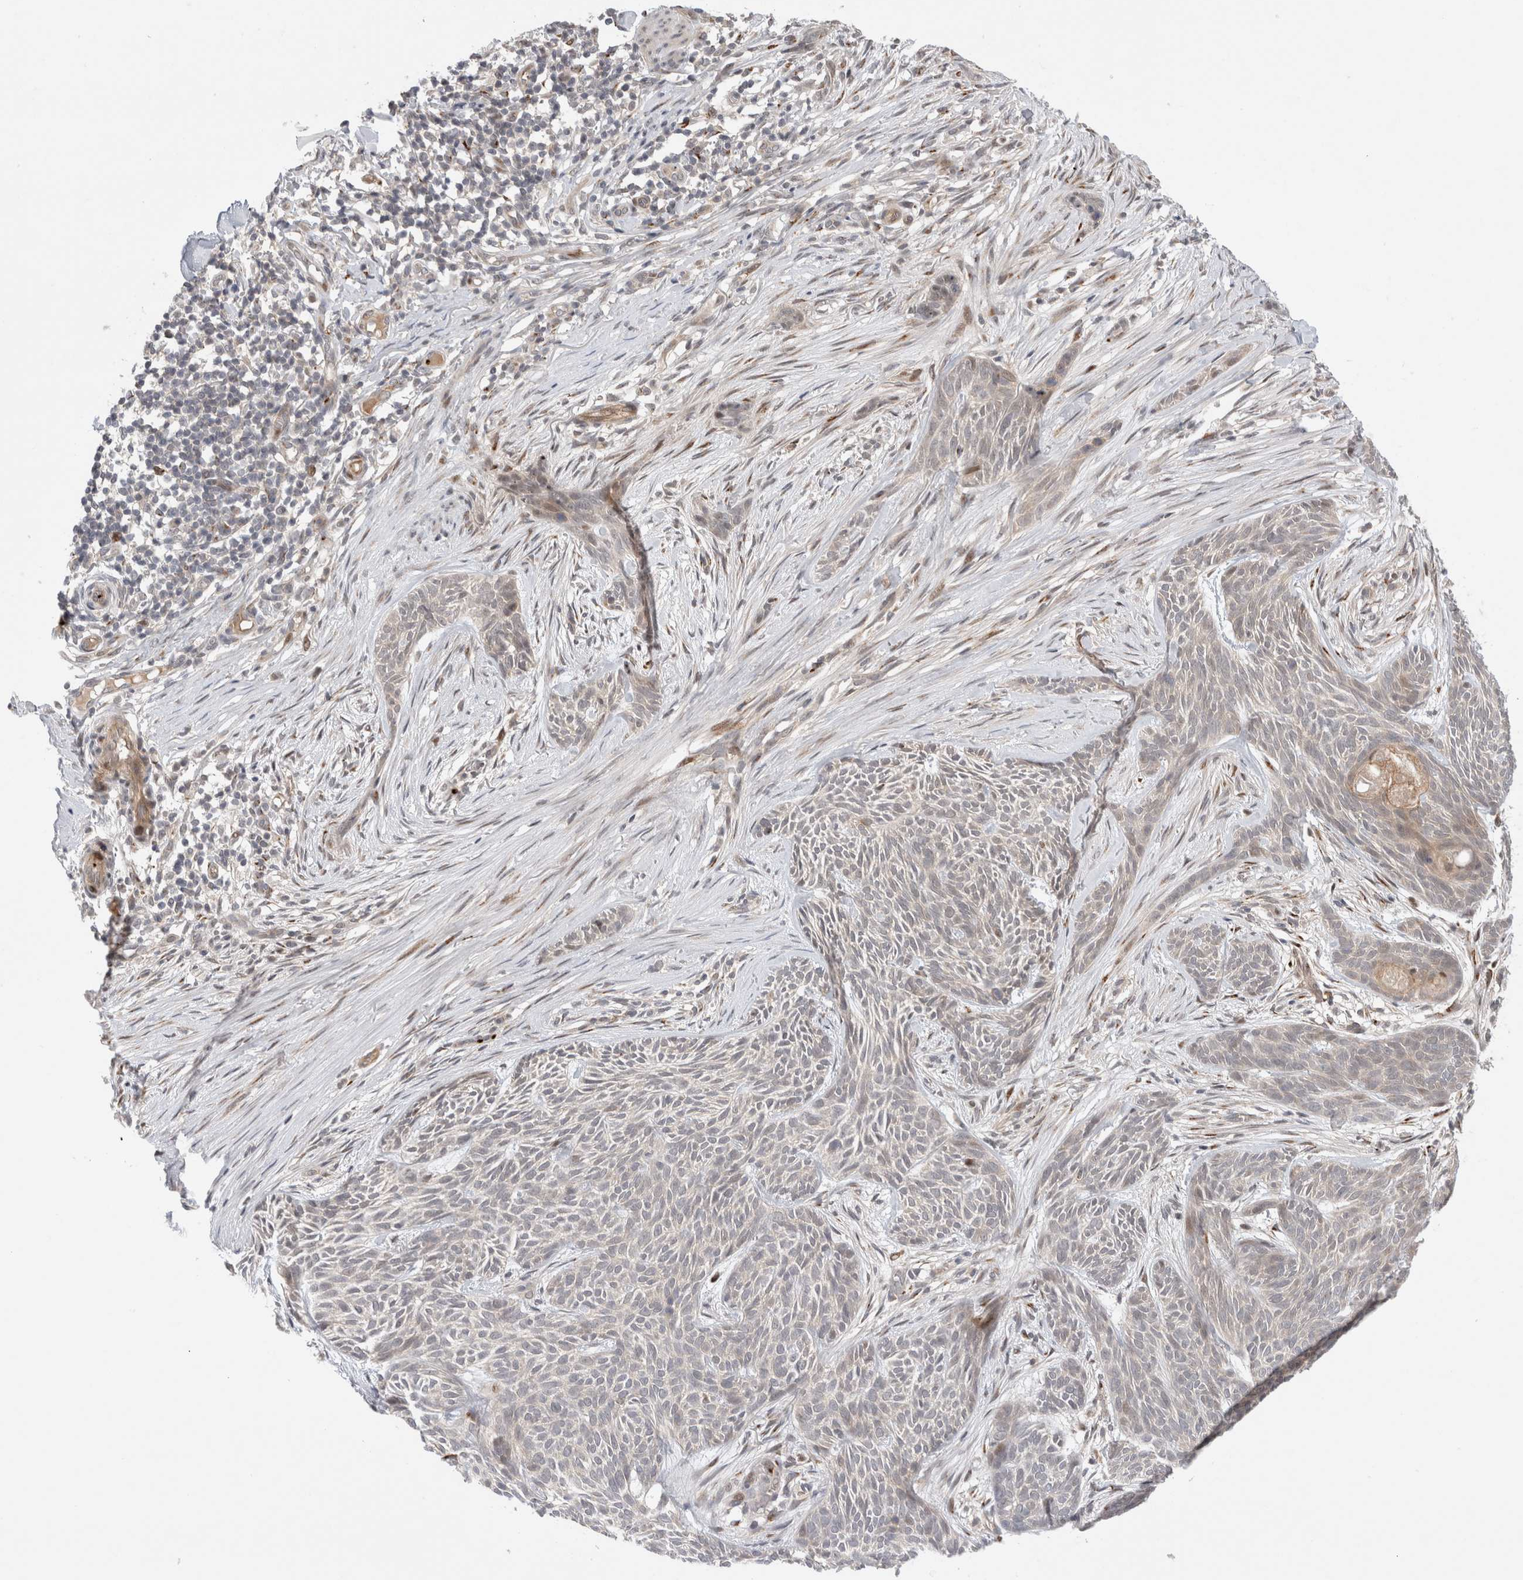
{"staining": {"intensity": "negative", "quantity": "none", "location": "none"}, "tissue": "skin cancer", "cell_type": "Tumor cells", "image_type": "cancer", "snomed": [{"axis": "morphology", "description": "Basal cell carcinoma"}, {"axis": "topography", "description": "Skin"}], "caption": "High power microscopy histopathology image of an immunohistochemistry (IHC) photomicrograph of skin cancer, revealing no significant staining in tumor cells. (DAB immunohistochemistry, high magnification).", "gene": "VPS28", "patient": {"sex": "female", "age": 59}}